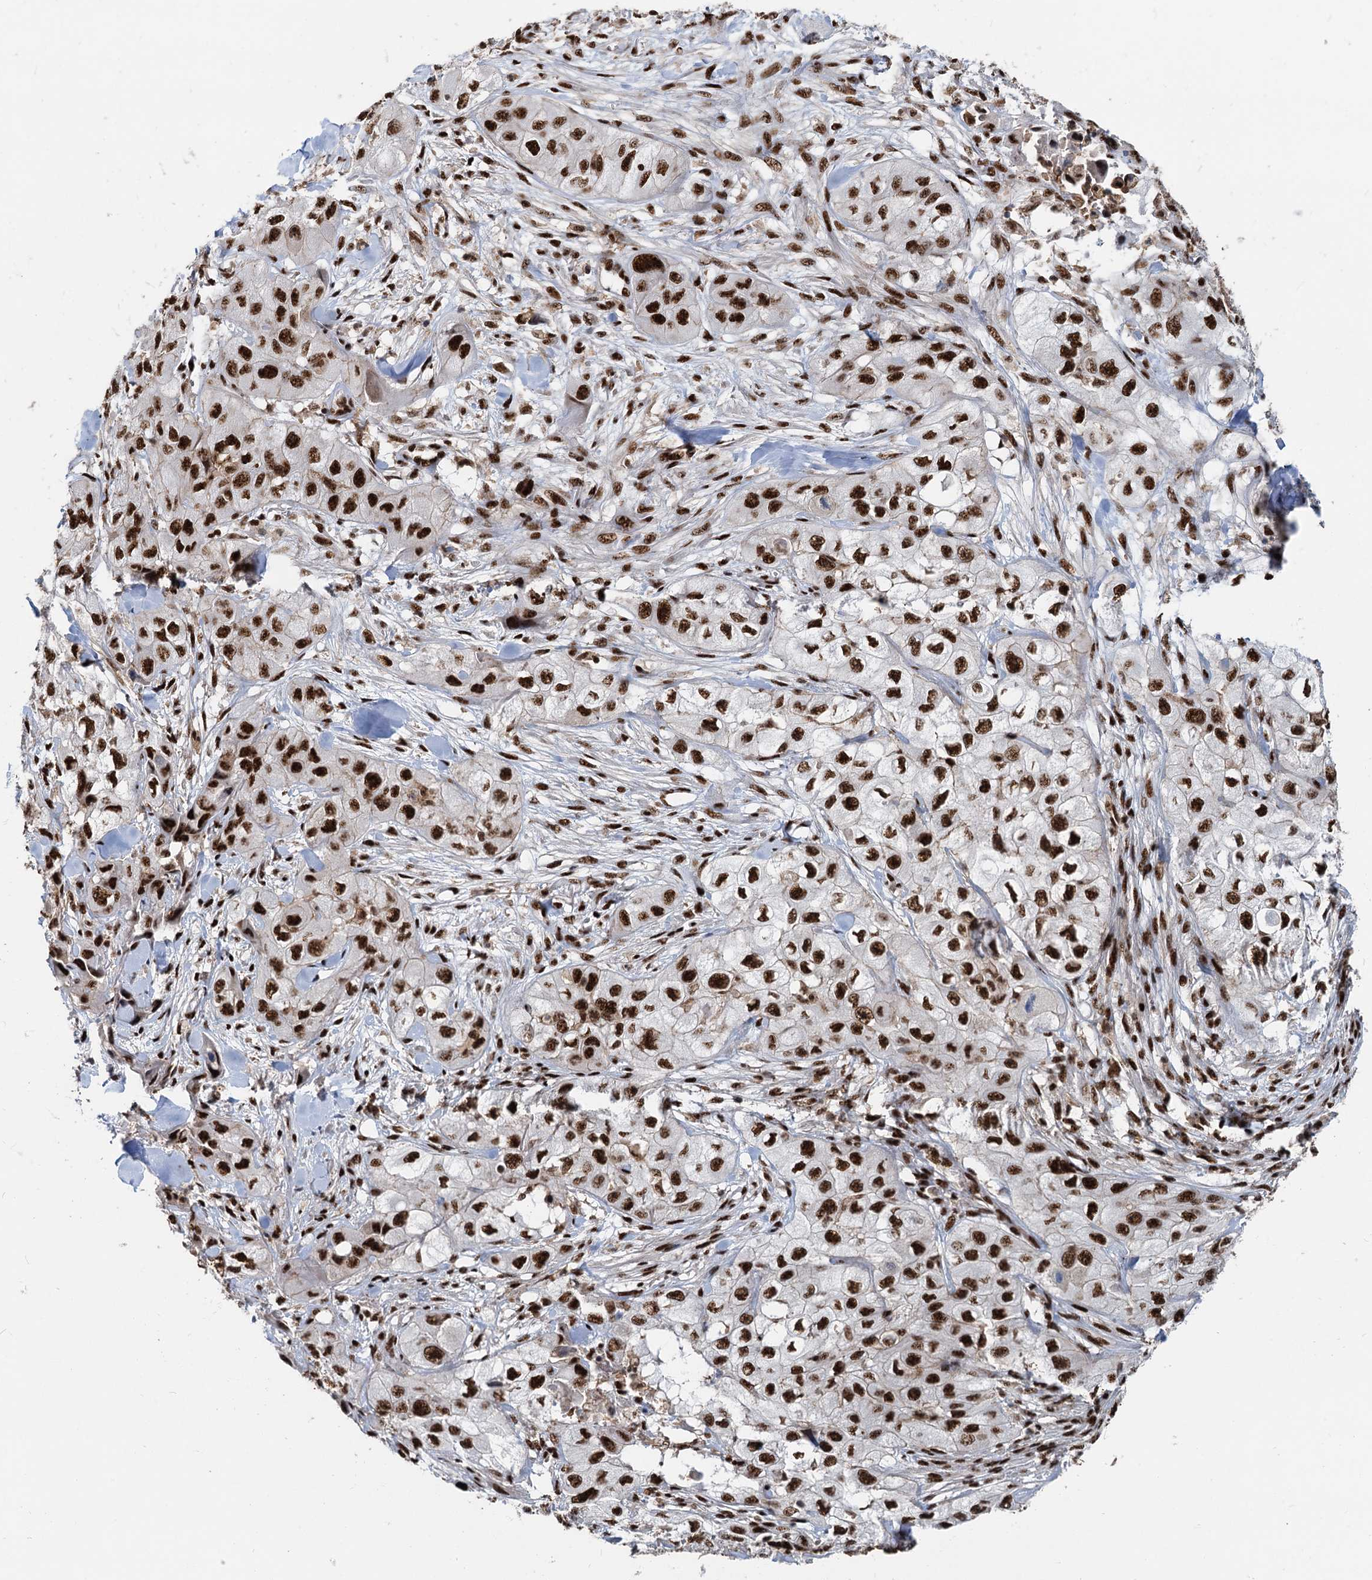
{"staining": {"intensity": "strong", "quantity": ">75%", "location": "nuclear"}, "tissue": "skin cancer", "cell_type": "Tumor cells", "image_type": "cancer", "snomed": [{"axis": "morphology", "description": "Squamous cell carcinoma, NOS"}, {"axis": "topography", "description": "Skin"}, {"axis": "topography", "description": "Subcutis"}], "caption": "The micrograph exhibits immunohistochemical staining of skin cancer (squamous cell carcinoma). There is strong nuclear positivity is appreciated in about >75% of tumor cells. (Stains: DAB in brown, nuclei in blue, Microscopy: brightfield microscopy at high magnification).", "gene": "RBM26", "patient": {"sex": "male", "age": 73}}